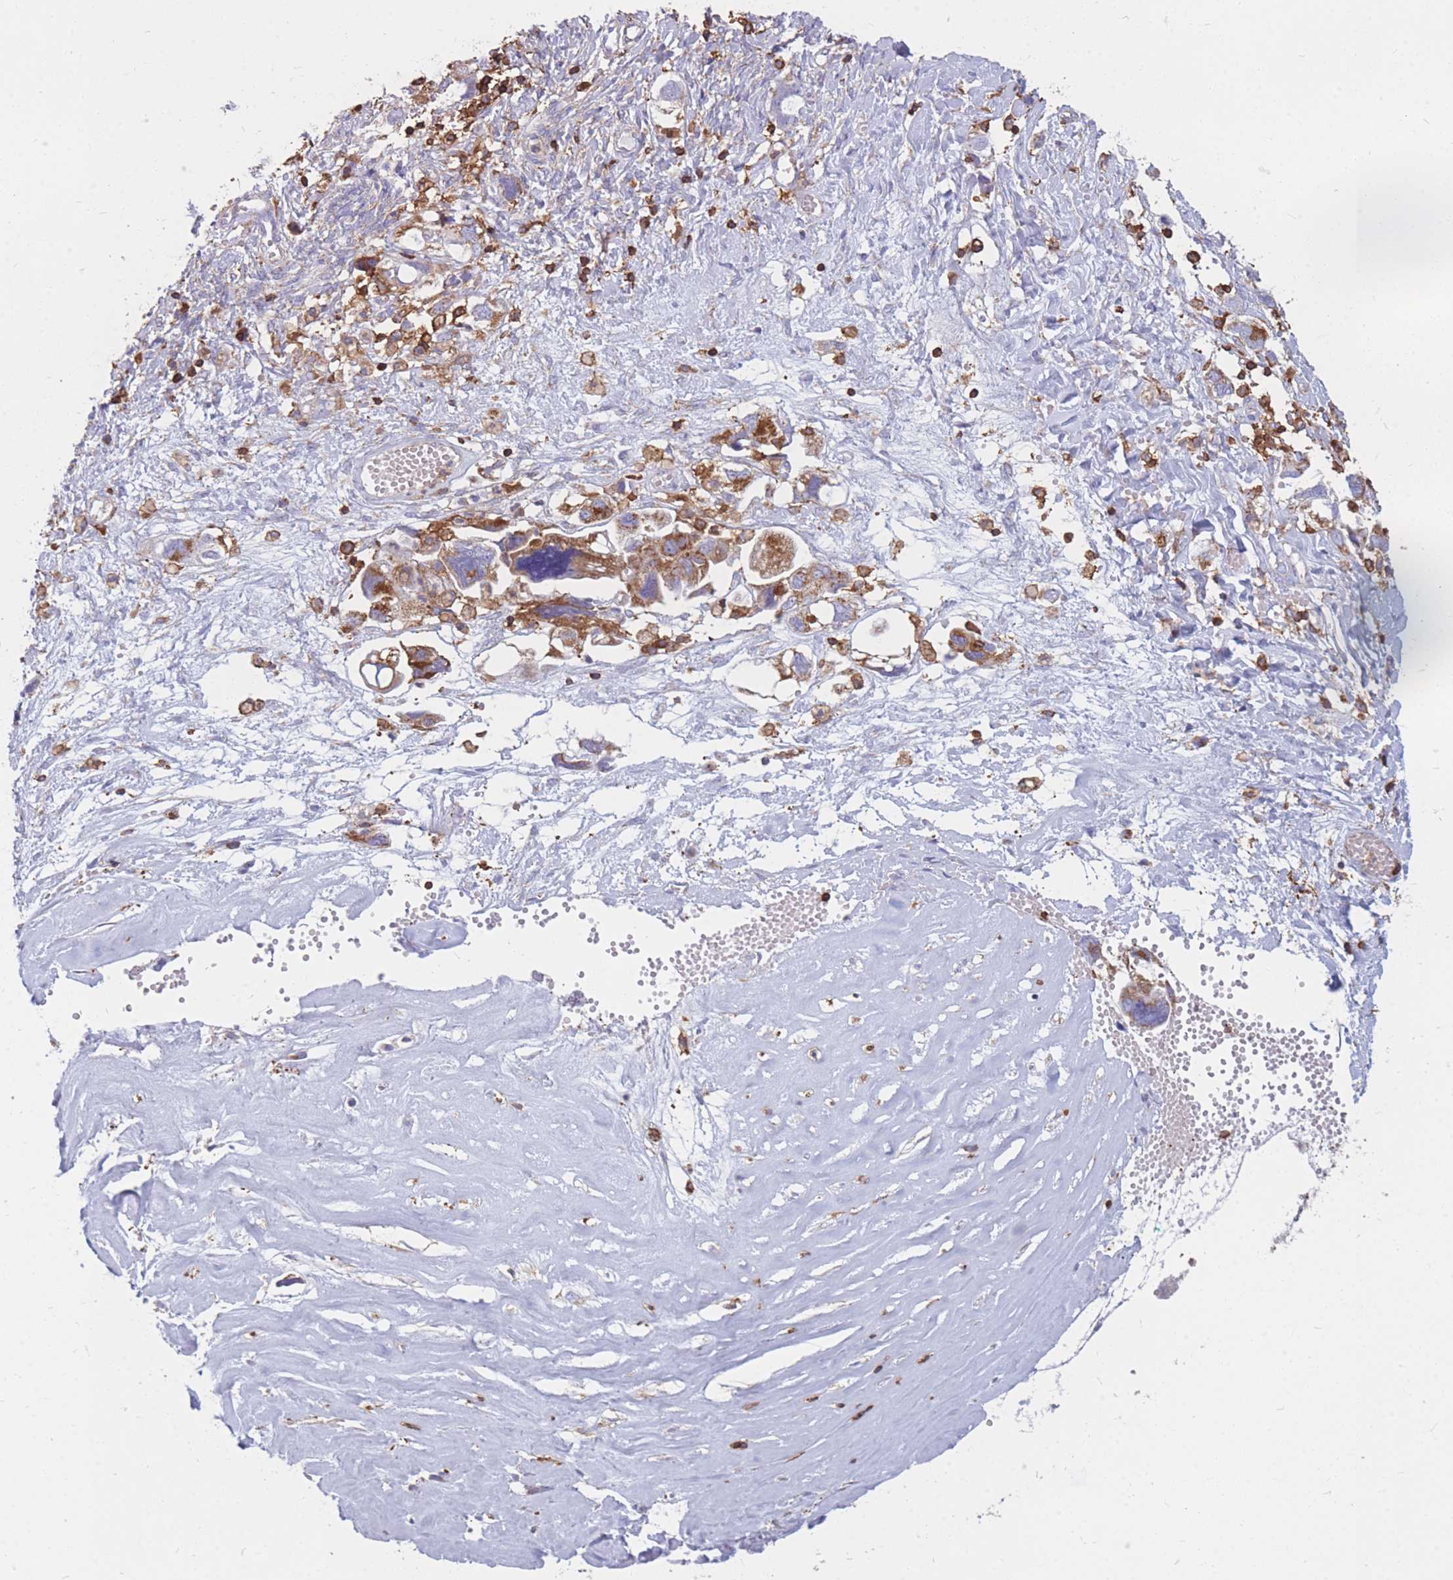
{"staining": {"intensity": "moderate", "quantity": ">75%", "location": "cytoplasmic/membranous"}, "tissue": "ovarian cancer", "cell_type": "Tumor cells", "image_type": "cancer", "snomed": [{"axis": "morphology", "description": "Carcinoma, NOS"}, {"axis": "morphology", "description": "Cystadenocarcinoma, serous, NOS"}, {"axis": "topography", "description": "Ovary"}], "caption": "The image displays staining of ovarian cancer, revealing moderate cytoplasmic/membranous protein staining (brown color) within tumor cells. (brown staining indicates protein expression, while blue staining denotes nuclei).", "gene": "MRPL54", "patient": {"sex": "female", "age": 69}}